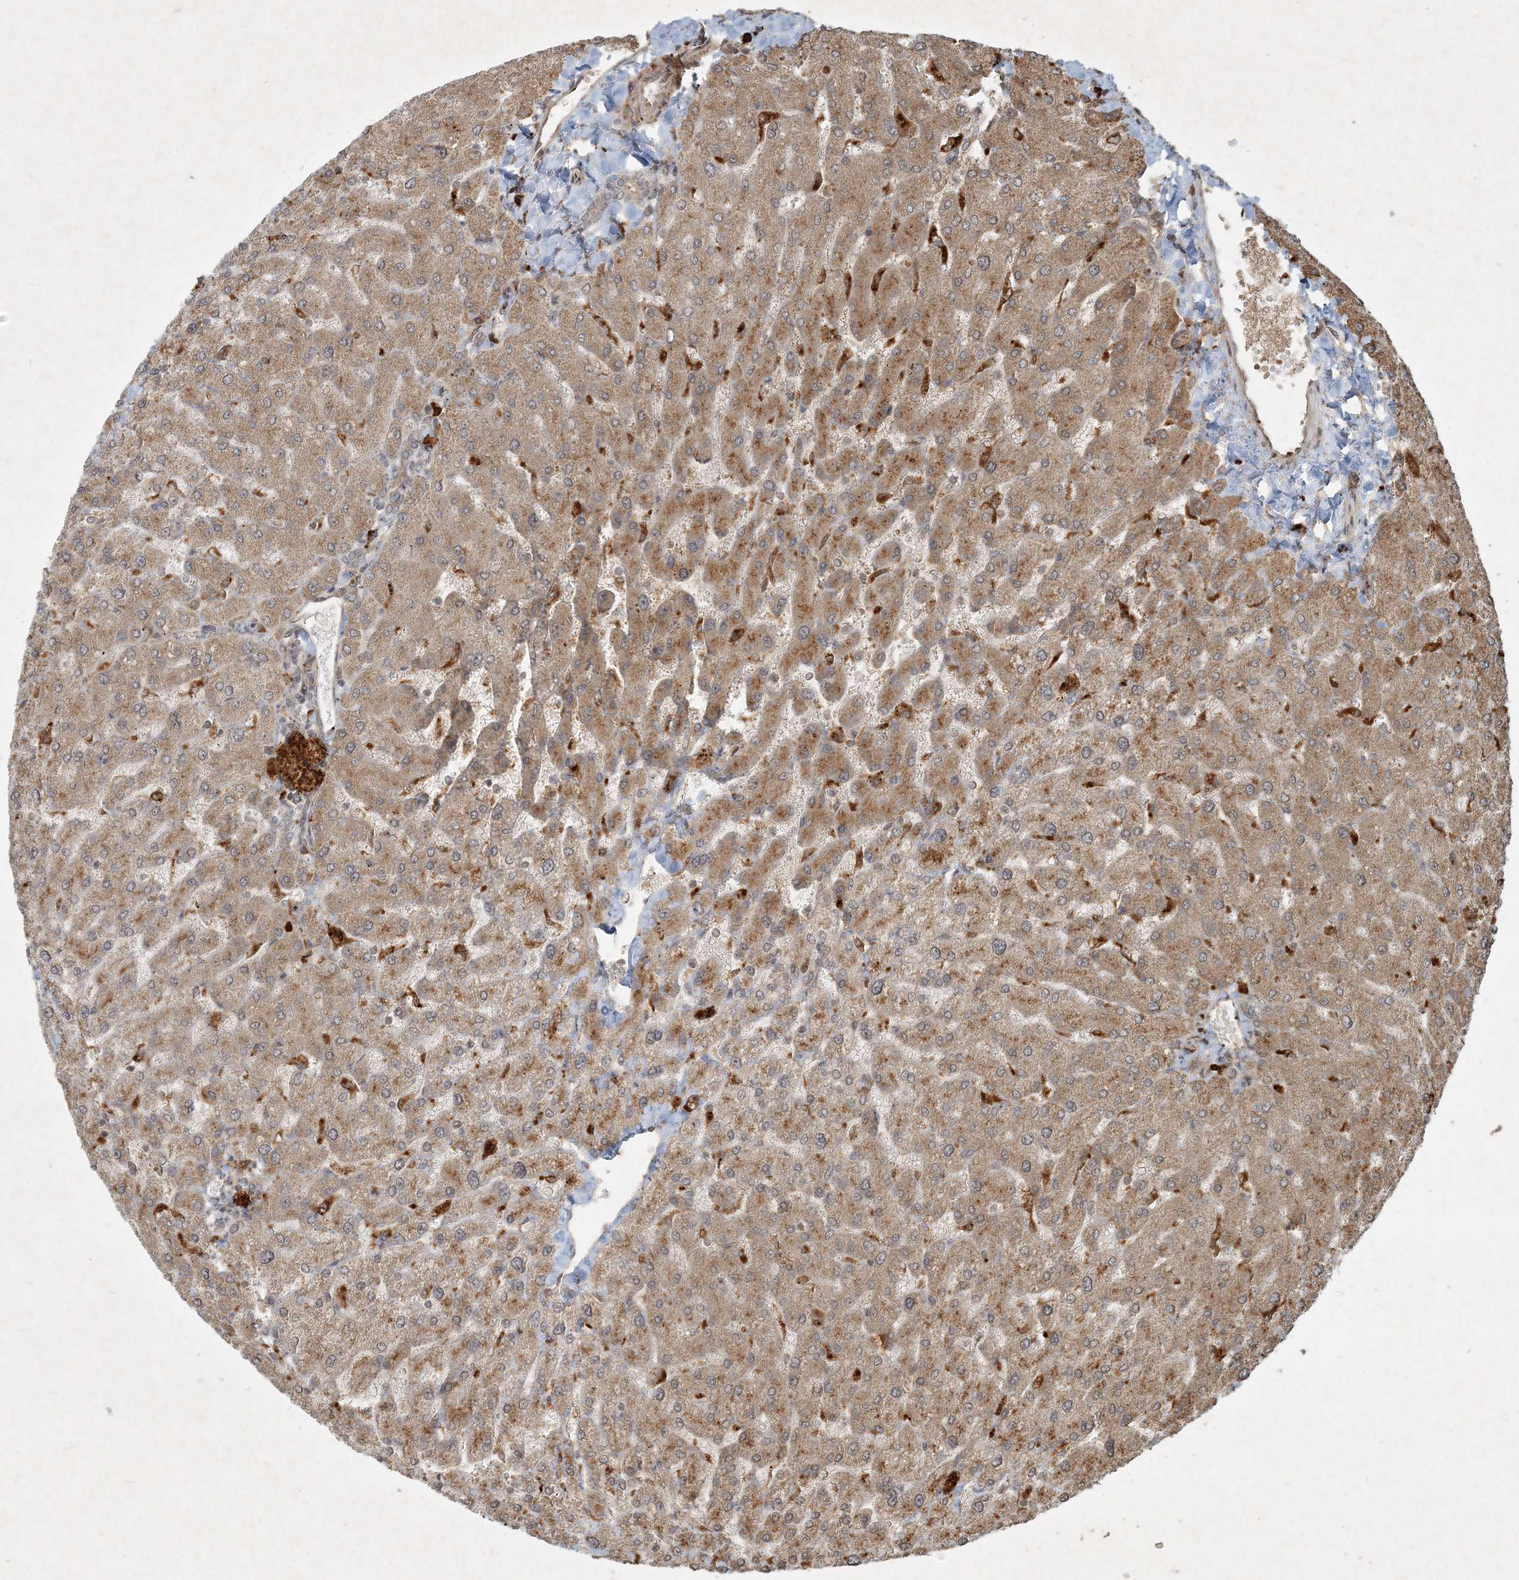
{"staining": {"intensity": "weak", "quantity": "25%-75%", "location": "cytoplasmic/membranous"}, "tissue": "liver", "cell_type": "Cholangiocytes", "image_type": "normal", "snomed": [{"axis": "morphology", "description": "Normal tissue, NOS"}, {"axis": "topography", "description": "Liver"}], "caption": "This is an image of immunohistochemistry staining of normal liver, which shows weak expression in the cytoplasmic/membranous of cholangiocytes.", "gene": "NARS1", "patient": {"sex": "male", "age": 55}}